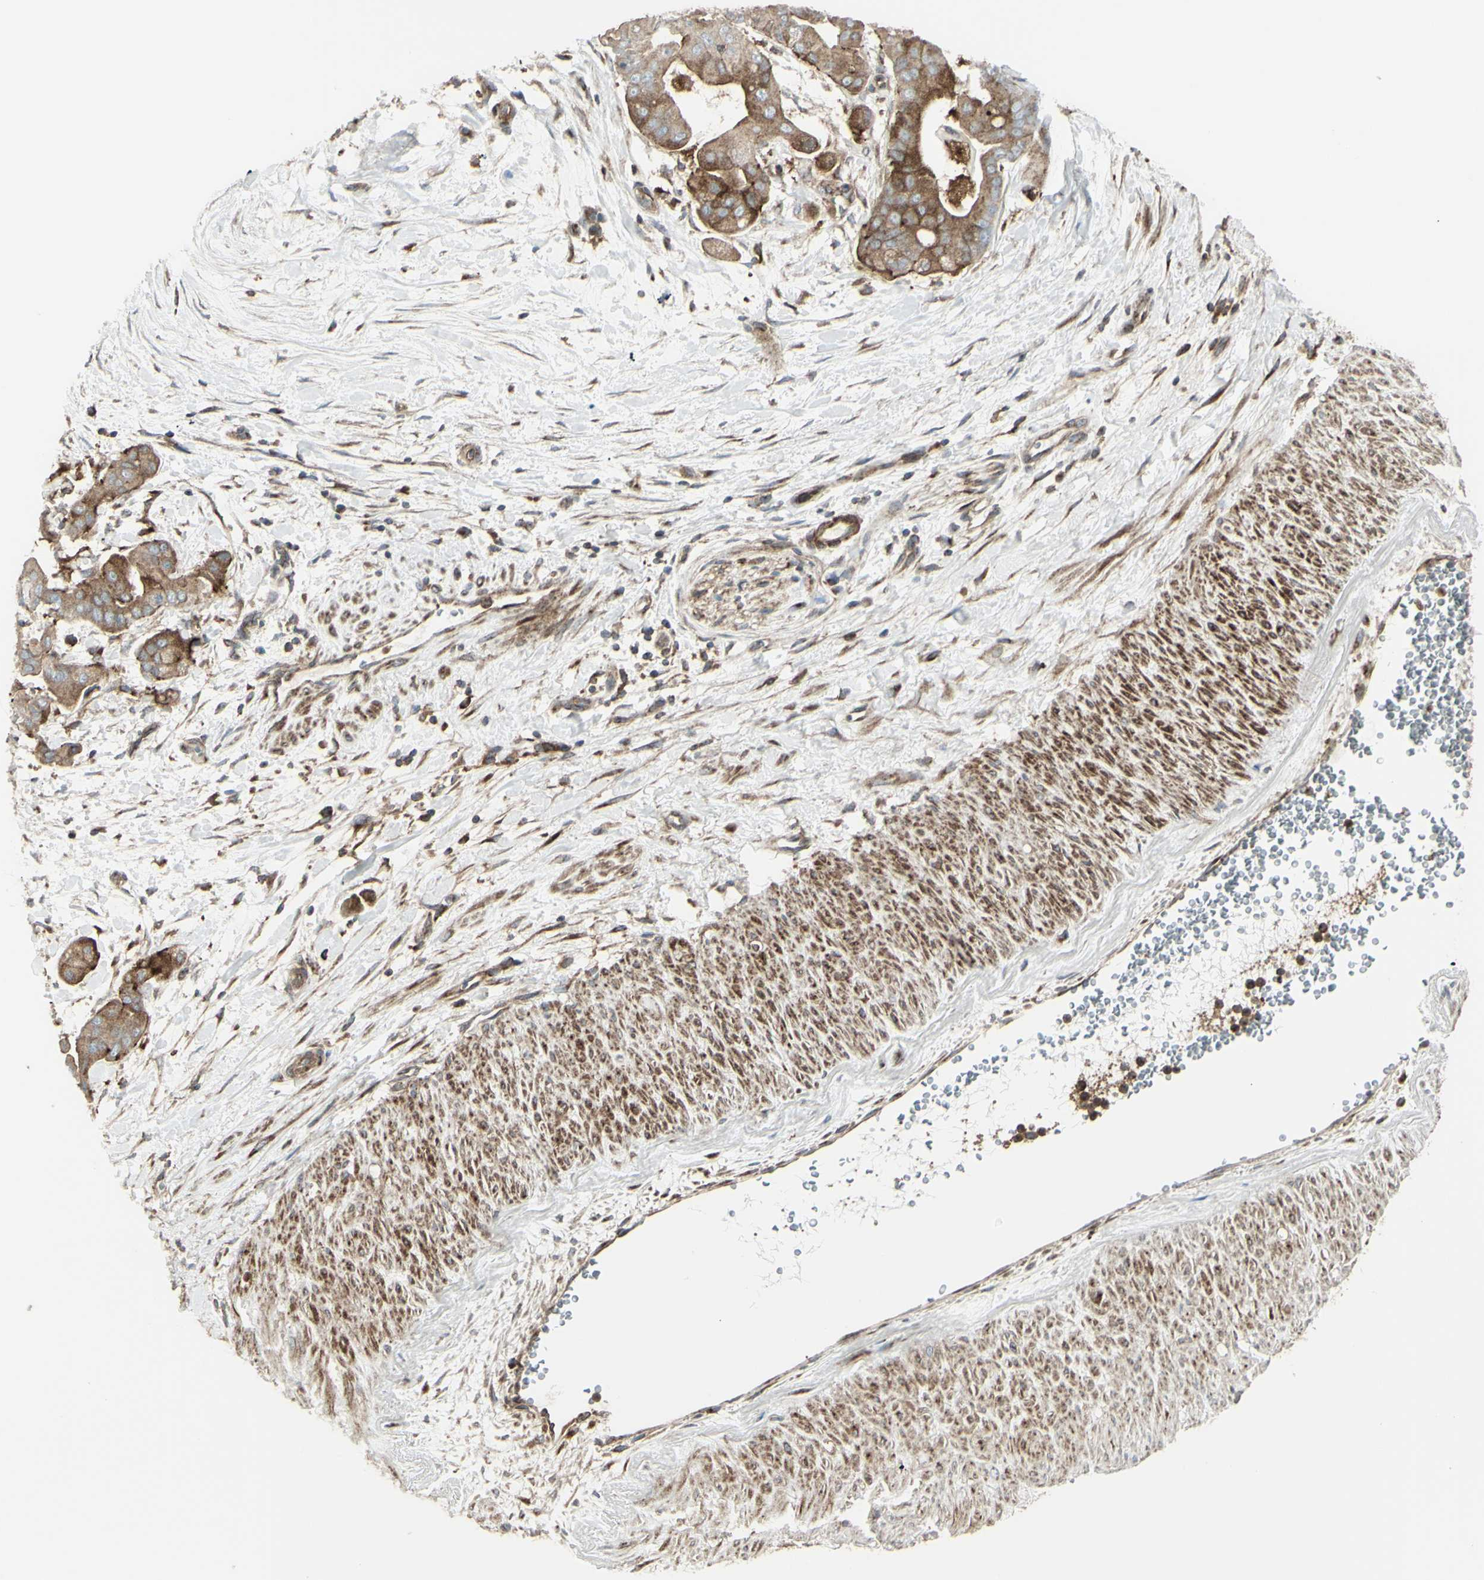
{"staining": {"intensity": "moderate", "quantity": ">75%", "location": "cytoplasmic/membranous"}, "tissue": "pancreatic cancer", "cell_type": "Tumor cells", "image_type": "cancer", "snomed": [{"axis": "morphology", "description": "Adenocarcinoma, NOS"}, {"axis": "topography", "description": "Pancreas"}], "caption": "Pancreatic adenocarcinoma was stained to show a protein in brown. There is medium levels of moderate cytoplasmic/membranous staining in approximately >75% of tumor cells.", "gene": "NAPA", "patient": {"sex": "female", "age": 75}}